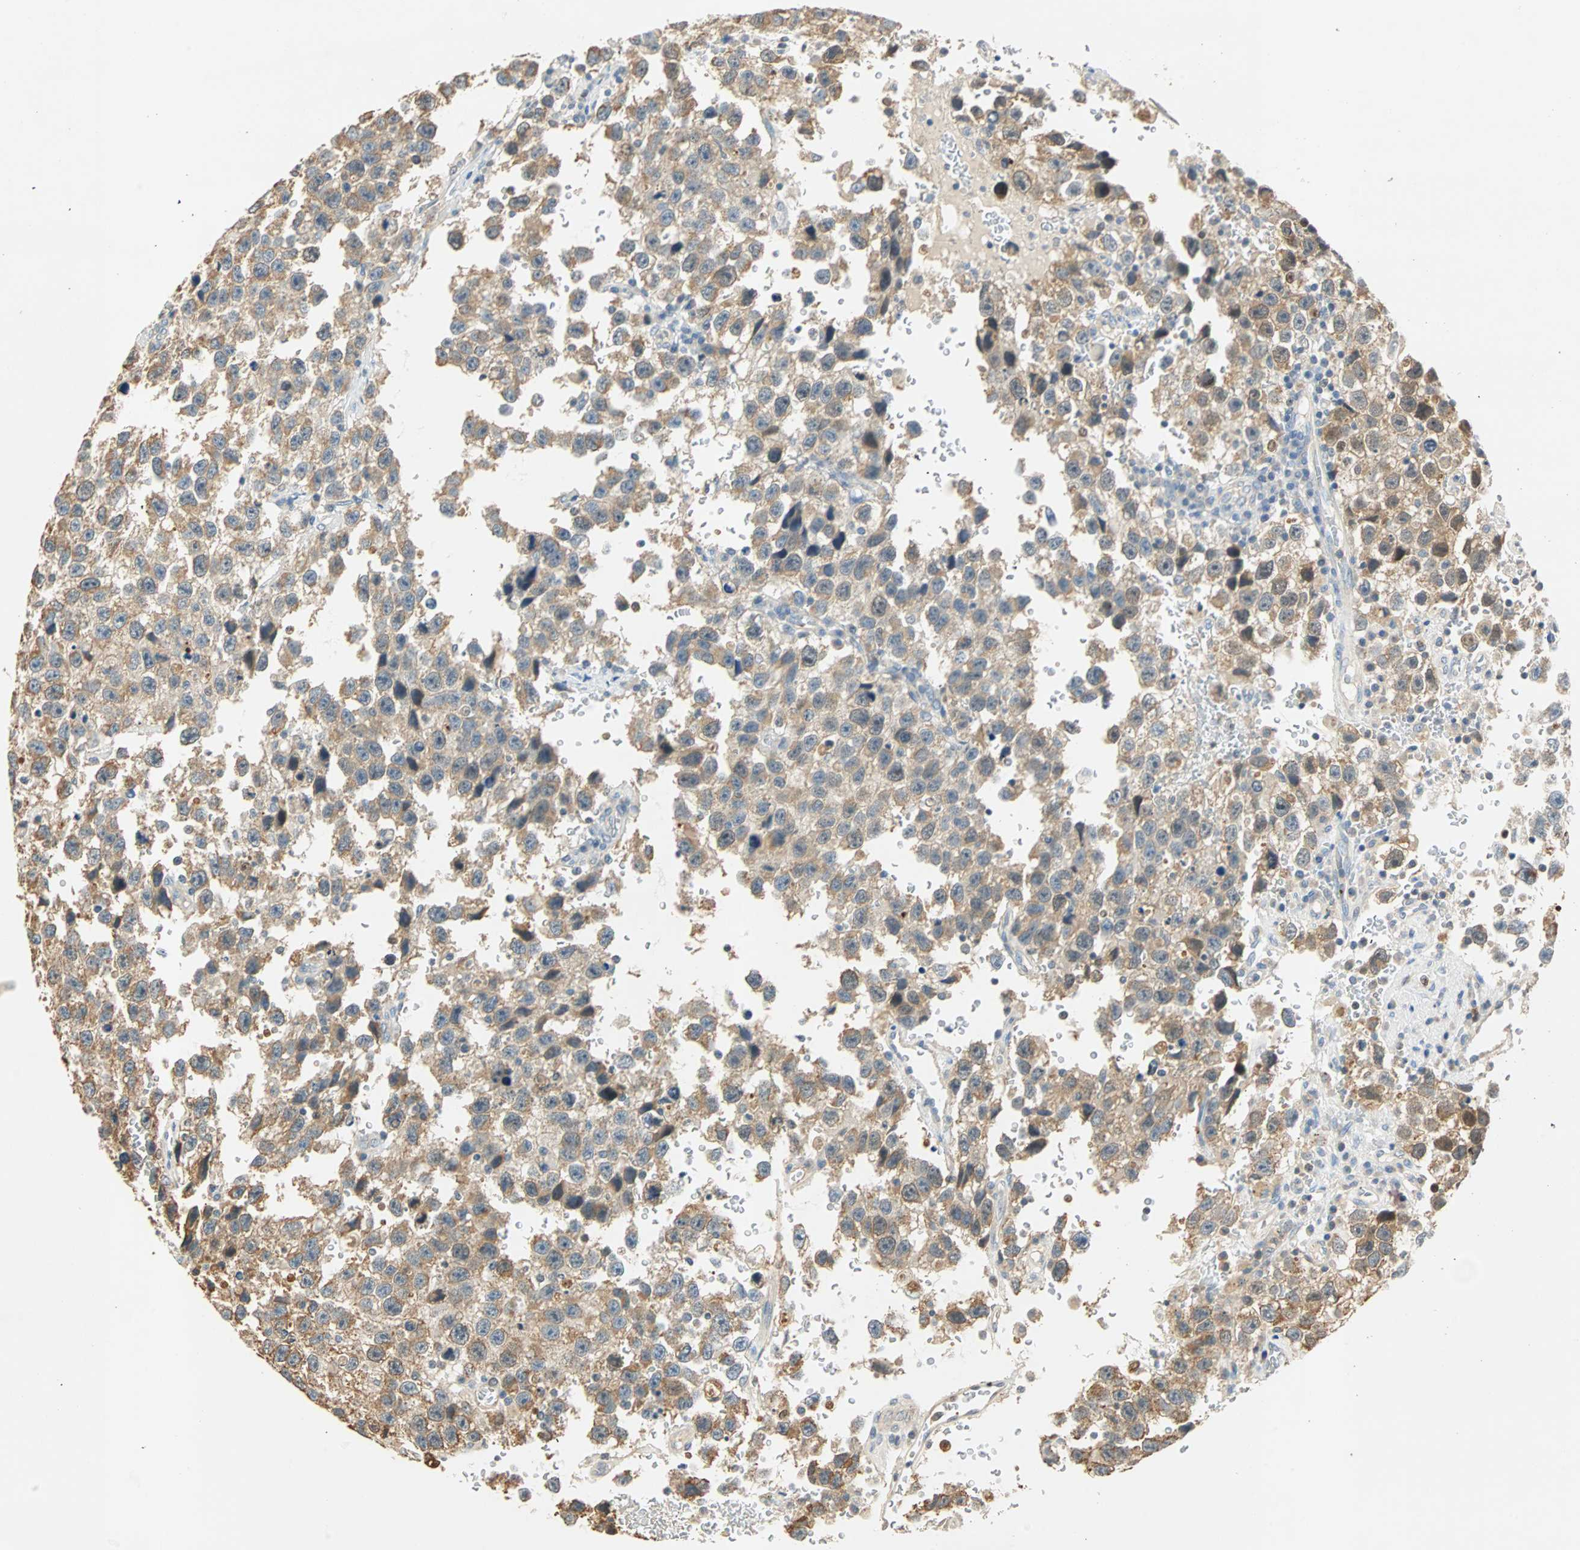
{"staining": {"intensity": "weak", "quantity": ">75%", "location": "cytoplasmic/membranous"}, "tissue": "testis cancer", "cell_type": "Tumor cells", "image_type": "cancer", "snomed": [{"axis": "morphology", "description": "Seminoma, NOS"}, {"axis": "topography", "description": "Testis"}], "caption": "Brown immunohistochemical staining in testis cancer displays weak cytoplasmic/membranous expression in about >75% of tumor cells. (DAB IHC, brown staining for protein, blue staining for nuclei).", "gene": "RAD18", "patient": {"sex": "male", "age": 33}}